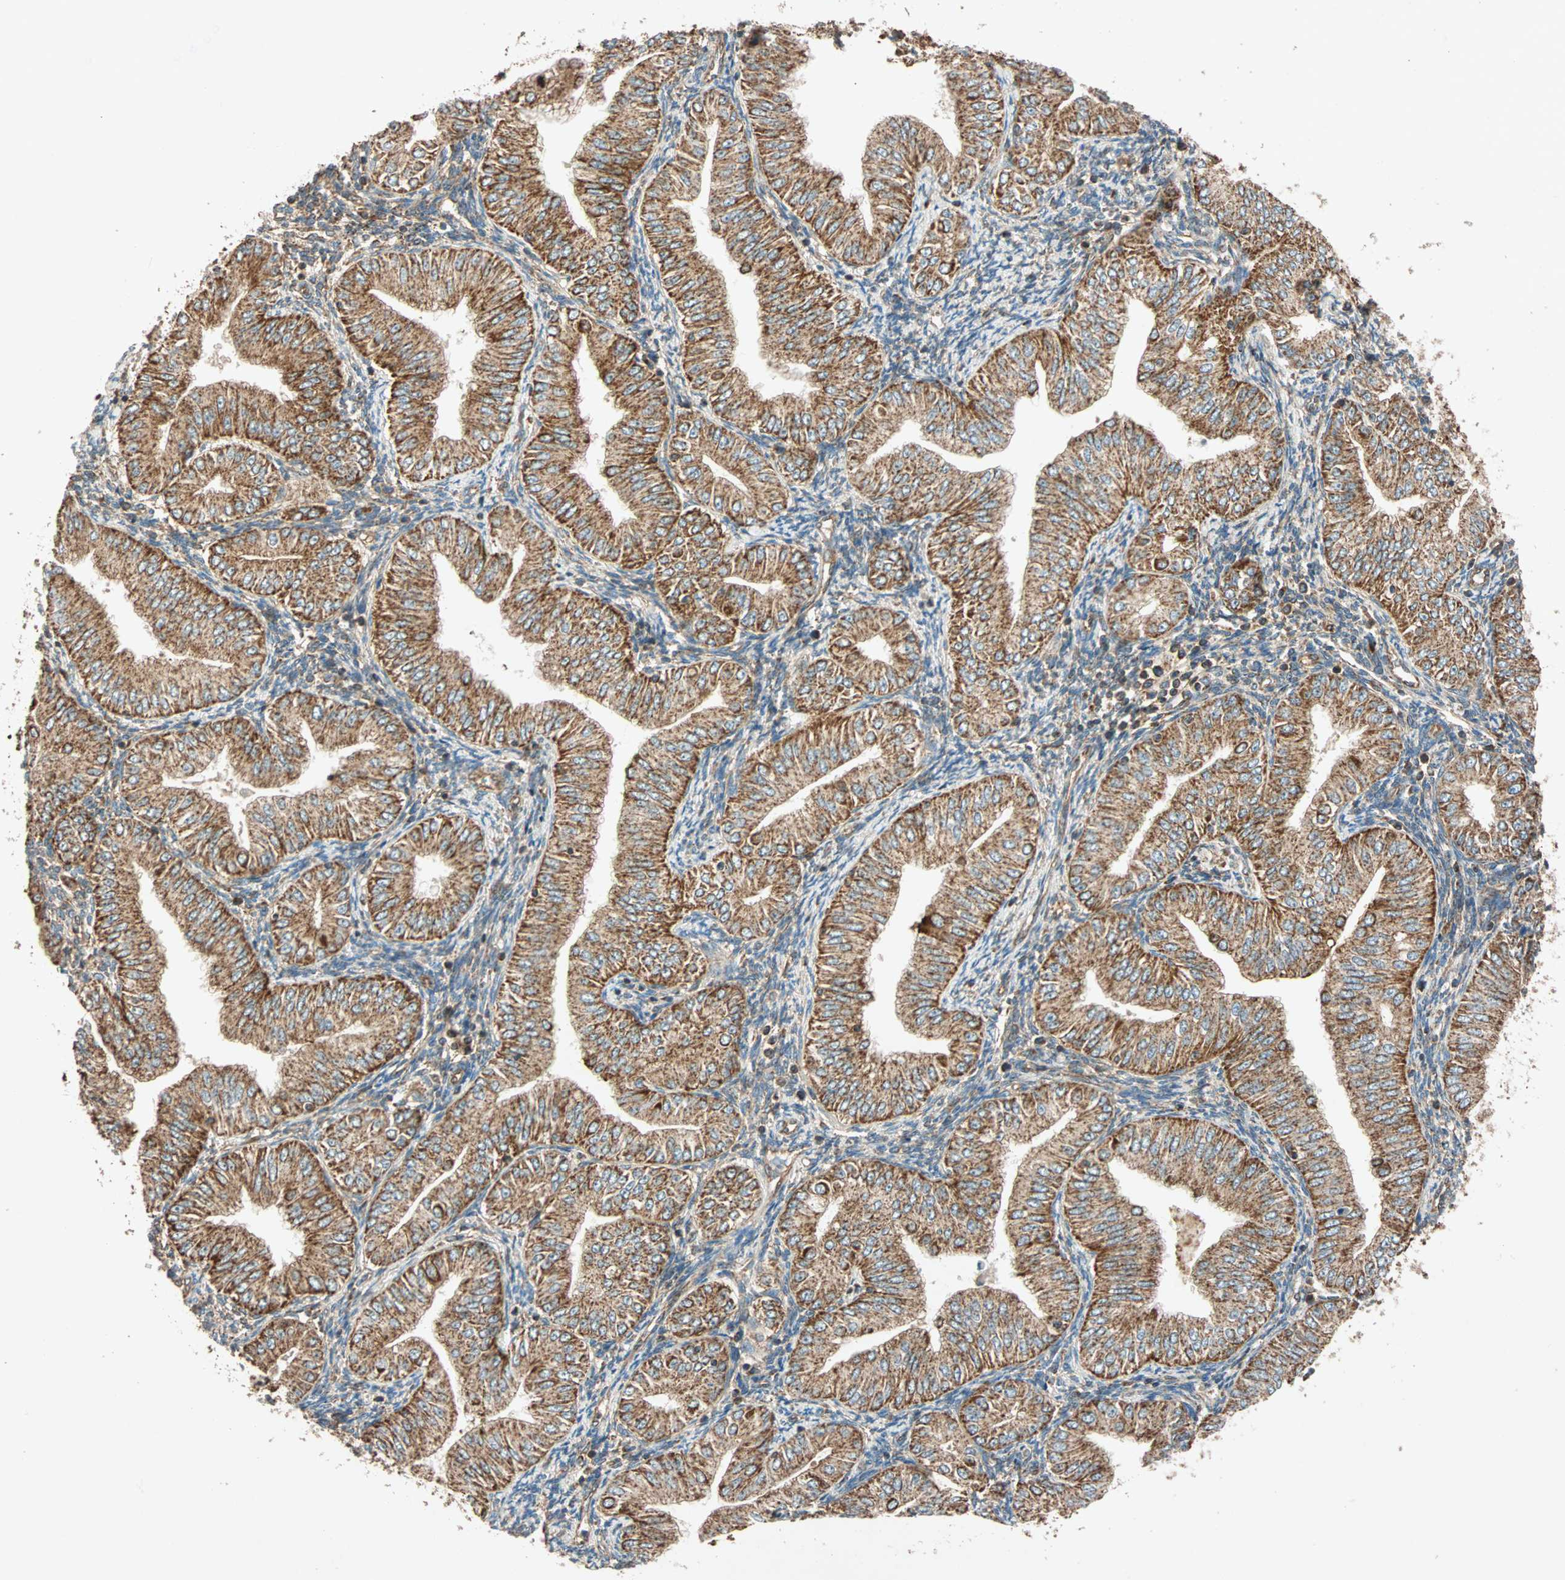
{"staining": {"intensity": "strong", "quantity": ">75%", "location": "cytoplasmic/membranous"}, "tissue": "endometrial cancer", "cell_type": "Tumor cells", "image_type": "cancer", "snomed": [{"axis": "morphology", "description": "Adenocarcinoma, NOS"}, {"axis": "topography", "description": "Endometrium"}], "caption": "About >75% of tumor cells in human endometrial adenocarcinoma show strong cytoplasmic/membranous protein expression as visualized by brown immunohistochemical staining.", "gene": "MAPK1", "patient": {"sex": "female", "age": 53}}